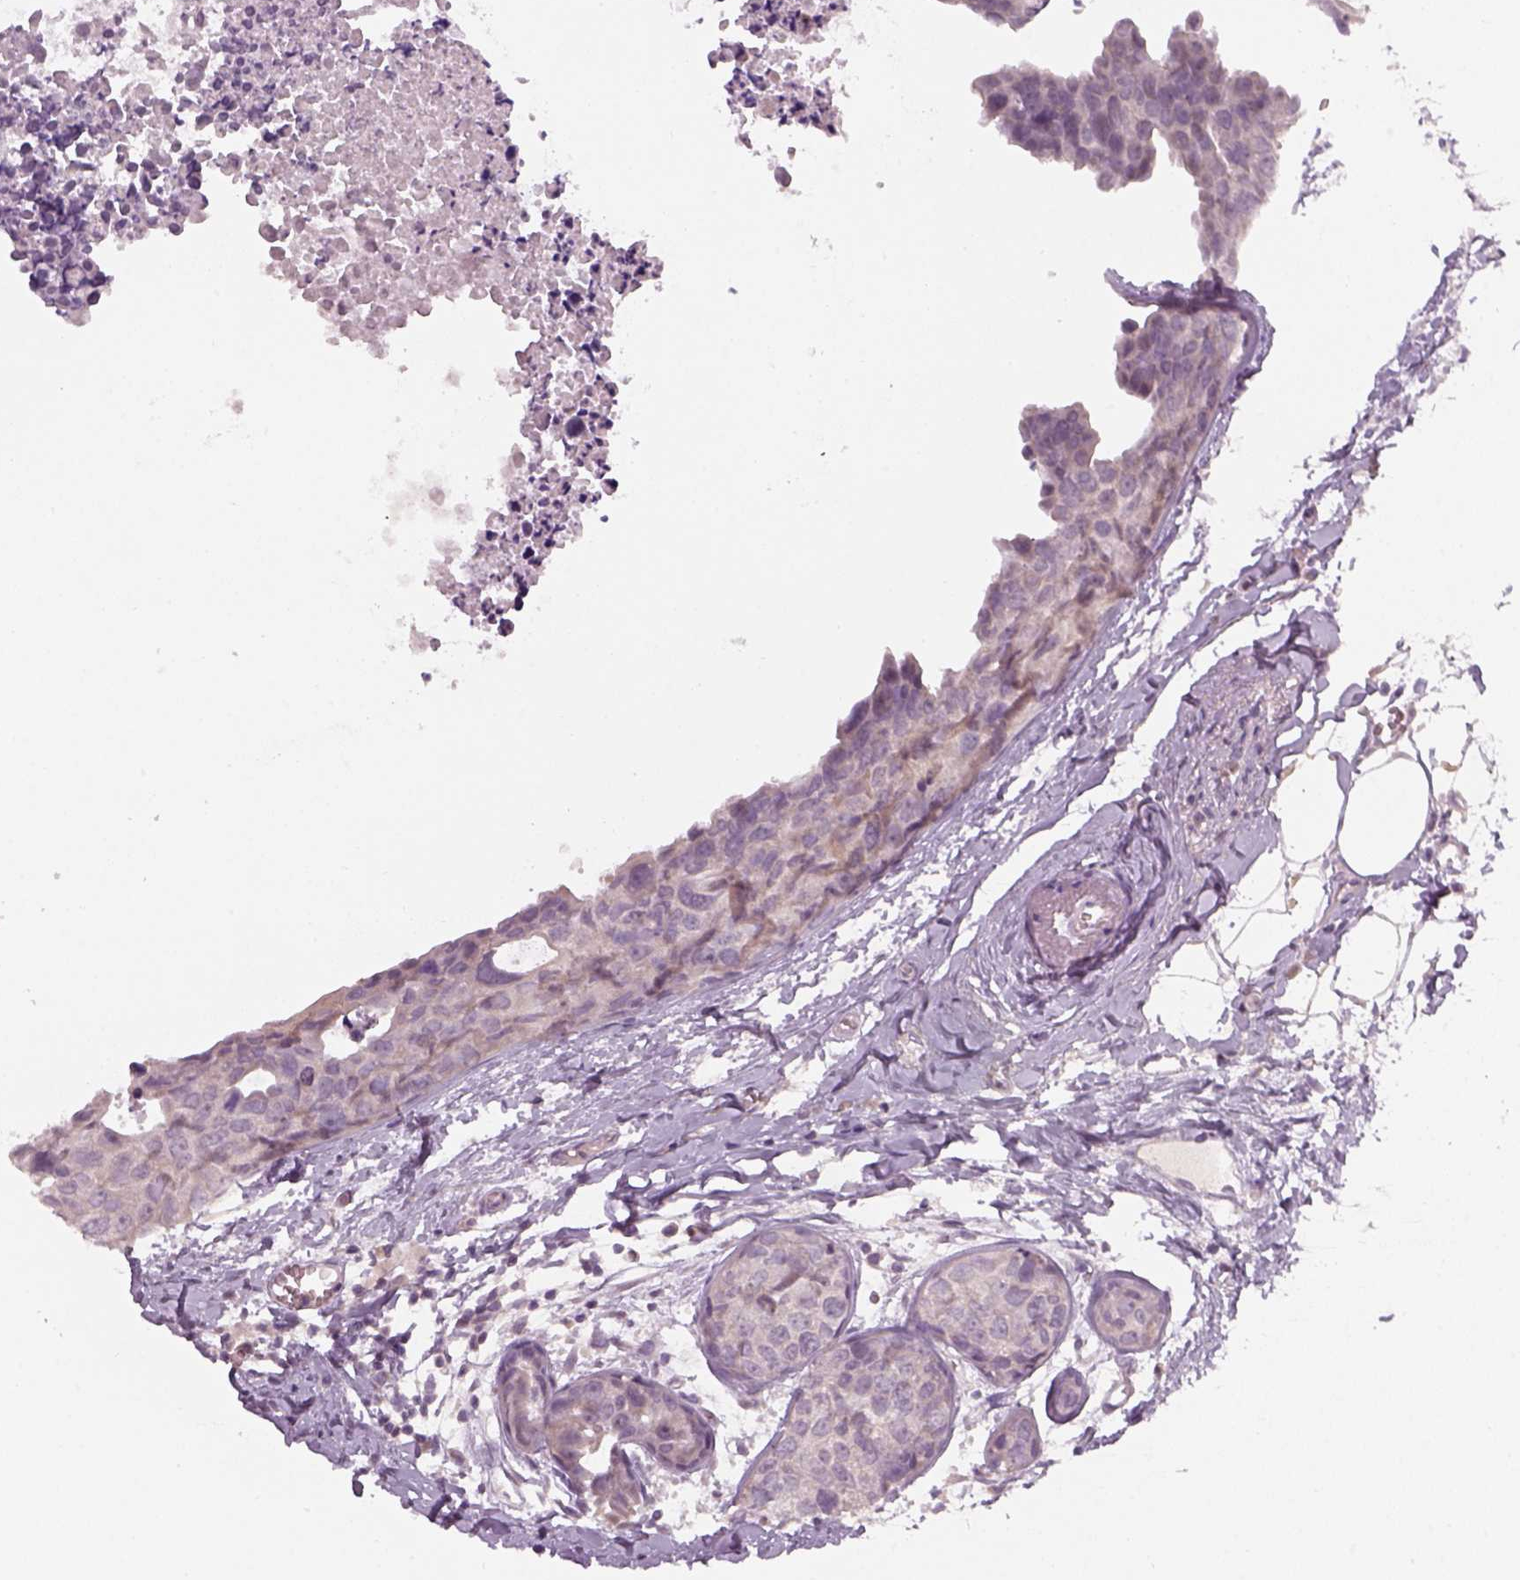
{"staining": {"intensity": "negative", "quantity": "none", "location": "none"}, "tissue": "breast cancer", "cell_type": "Tumor cells", "image_type": "cancer", "snomed": [{"axis": "morphology", "description": "Duct carcinoma"}, {"axis": "topography", "description": "Breast"}], "caption": "This is an immunohistochemistry (IHC) image of human breast infiltrating ductal carcinoma. There is no expression in tumor cells.", "gene": "GDNF", "patient": {"sex": "female", "age": 38}}